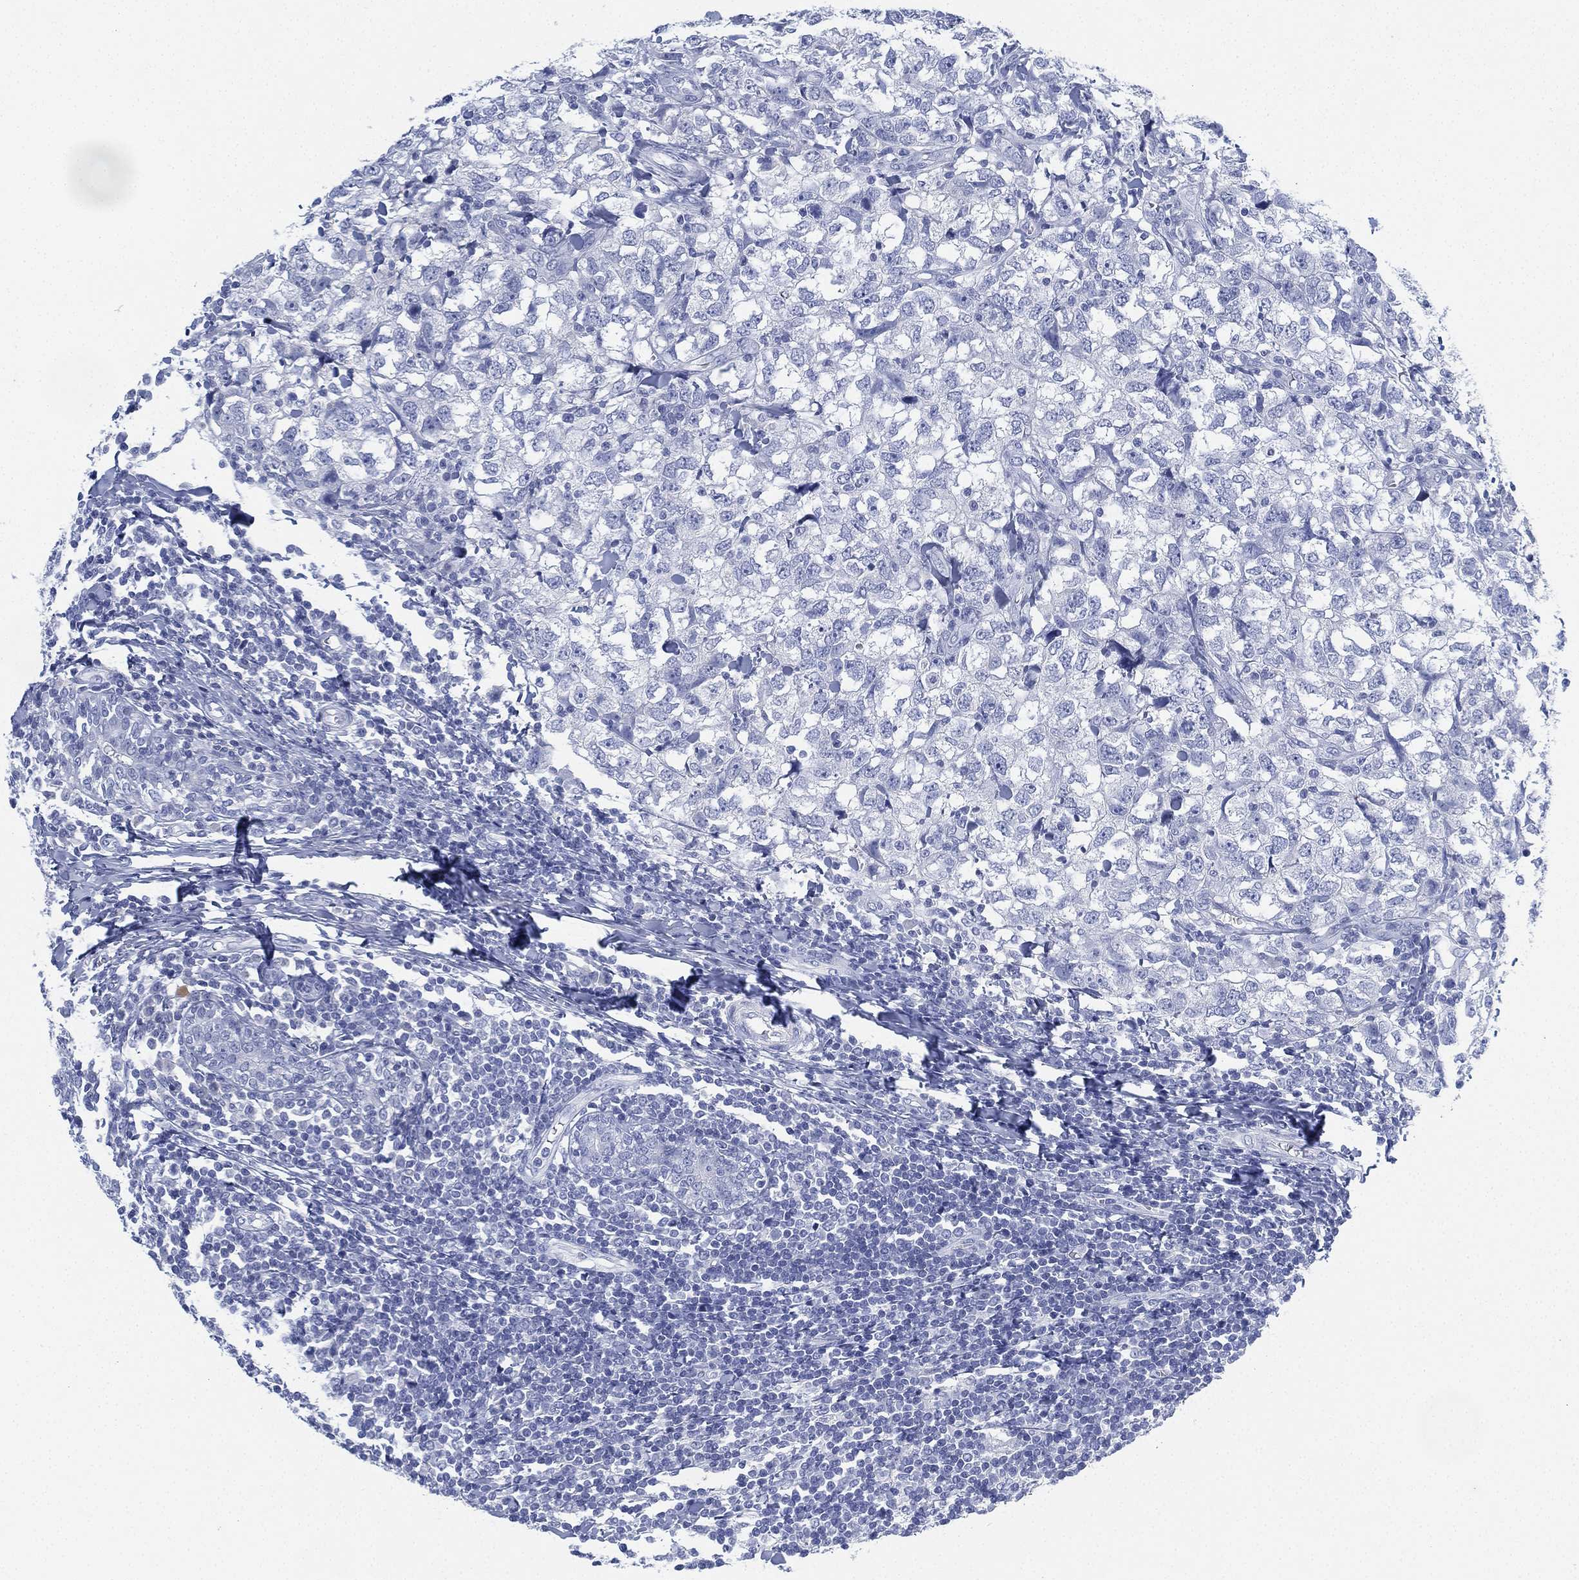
{"staining": {"intensity": "negative", "quantity": "none", "location": "none"}, "tissue": "breast cancer", "cell_type": "Tumor cells", "image_type": "cancer", "snomed": [{"axis": "morphology", "description": "Duct carcinoma"}, {"axis": "topography", "description": "Breast"}], "caption": "Micrograph shows no significant protein expression in tumor cells of breast cancer.", "gene": "SLC9C2", "patient": {"sex": "female", "age": 30}}